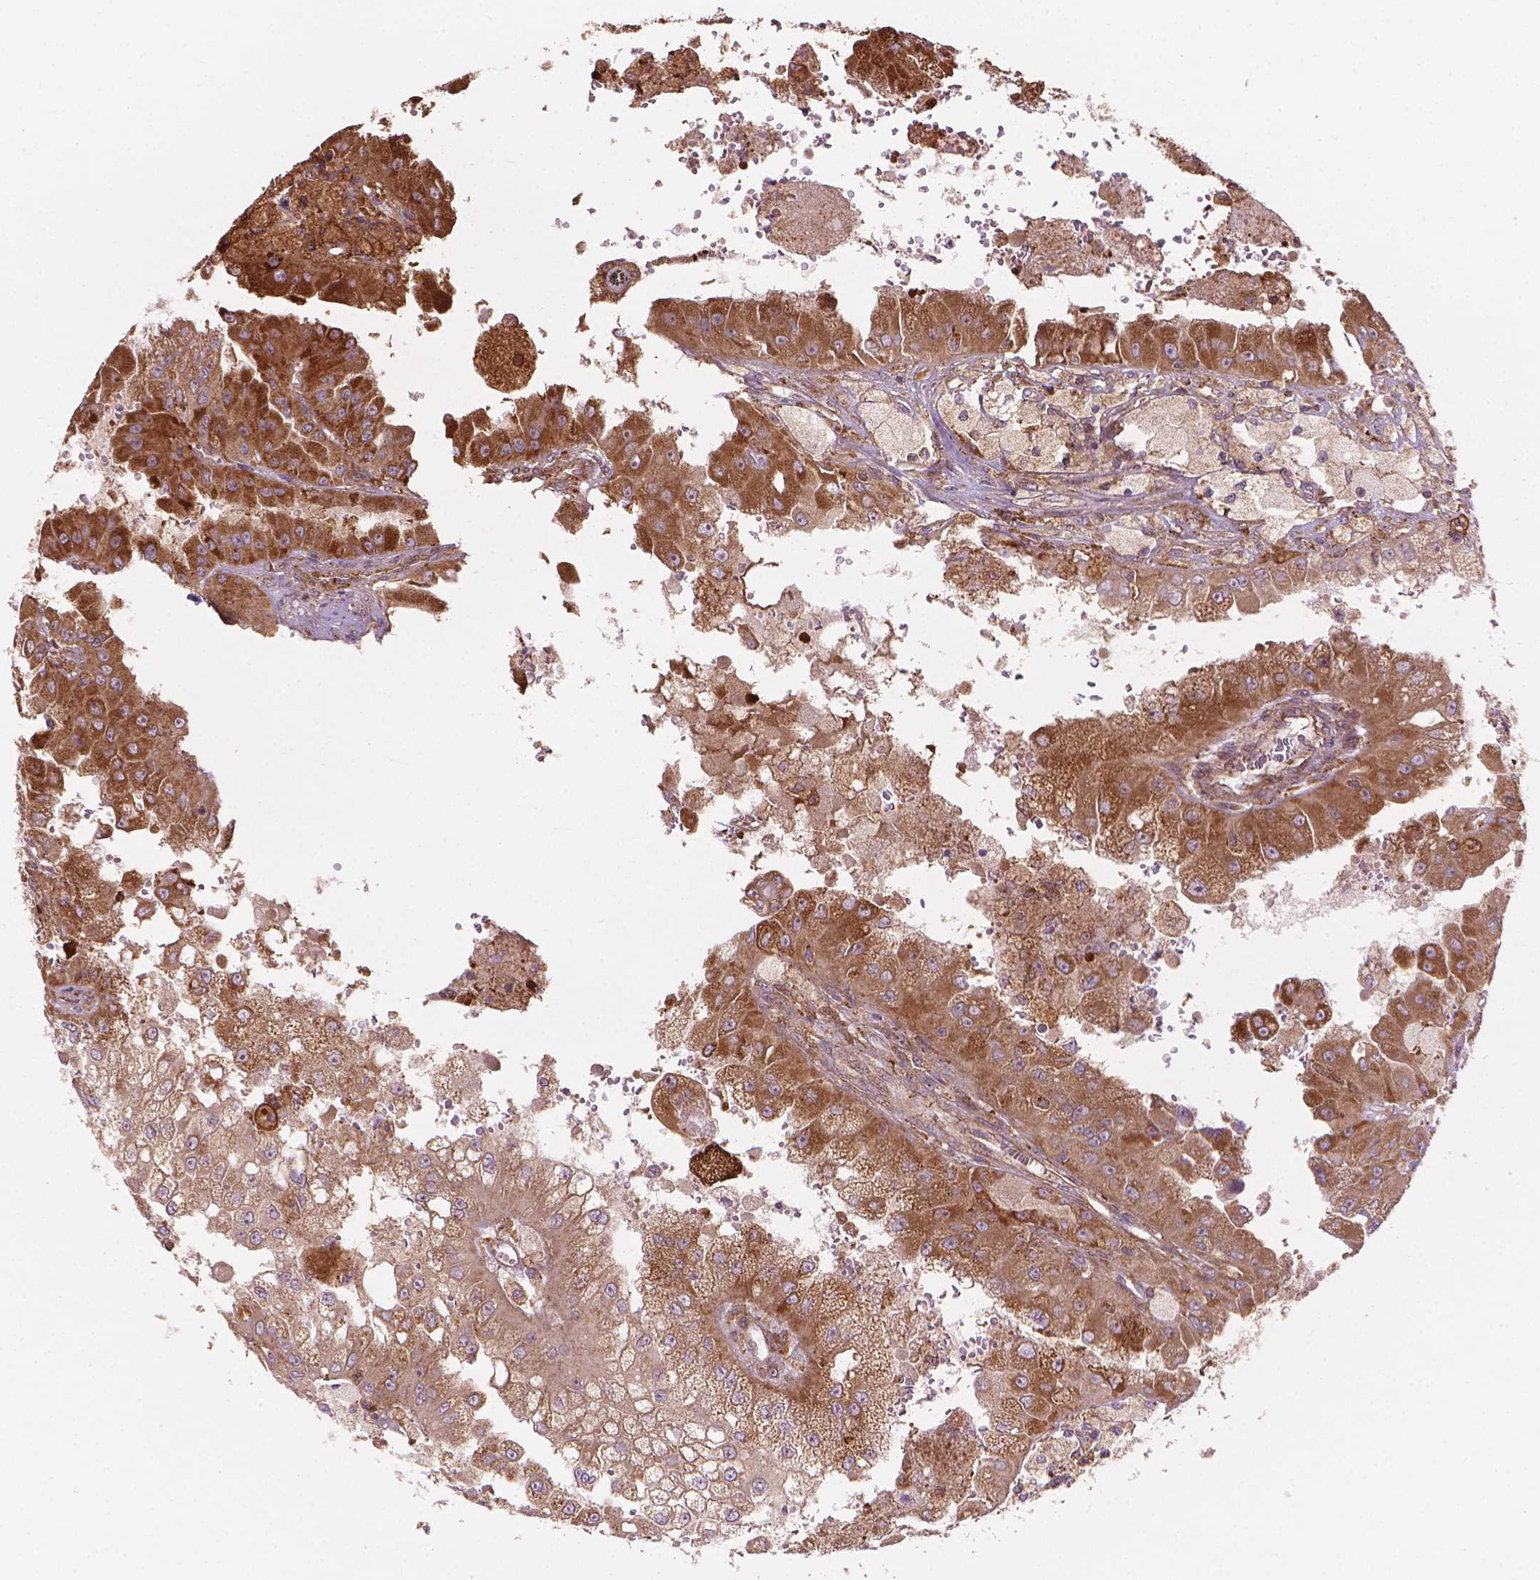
{"staining": {"intensity": "moderate", "quantity": ">75%", "location": "cytoplasmic/membranous"}, "tissue": "renal cancer", "cell_type": "Tumor cells", "image_type": "cancer", "snomed": [{"axis": "morphology", "description": "Adenocarcinoma, NOS"}, {"axis": "topography", "description": "Kidney"}], "caption": "Adenocarcinoma (renal) was stained to show a protein in brown. There is medium levels of moderate cytoplasmic/membranous positivity in about >75% of tumor cells. The staining was performed using DAB (3,3'-diaminobenzidine) to visualize the protein expression in brown, while the nuclei were stained in blue with hematoxylin (Magnification: 20x).", "gene": "VARS2", "patient": {"sex": "male", "age": 58}}